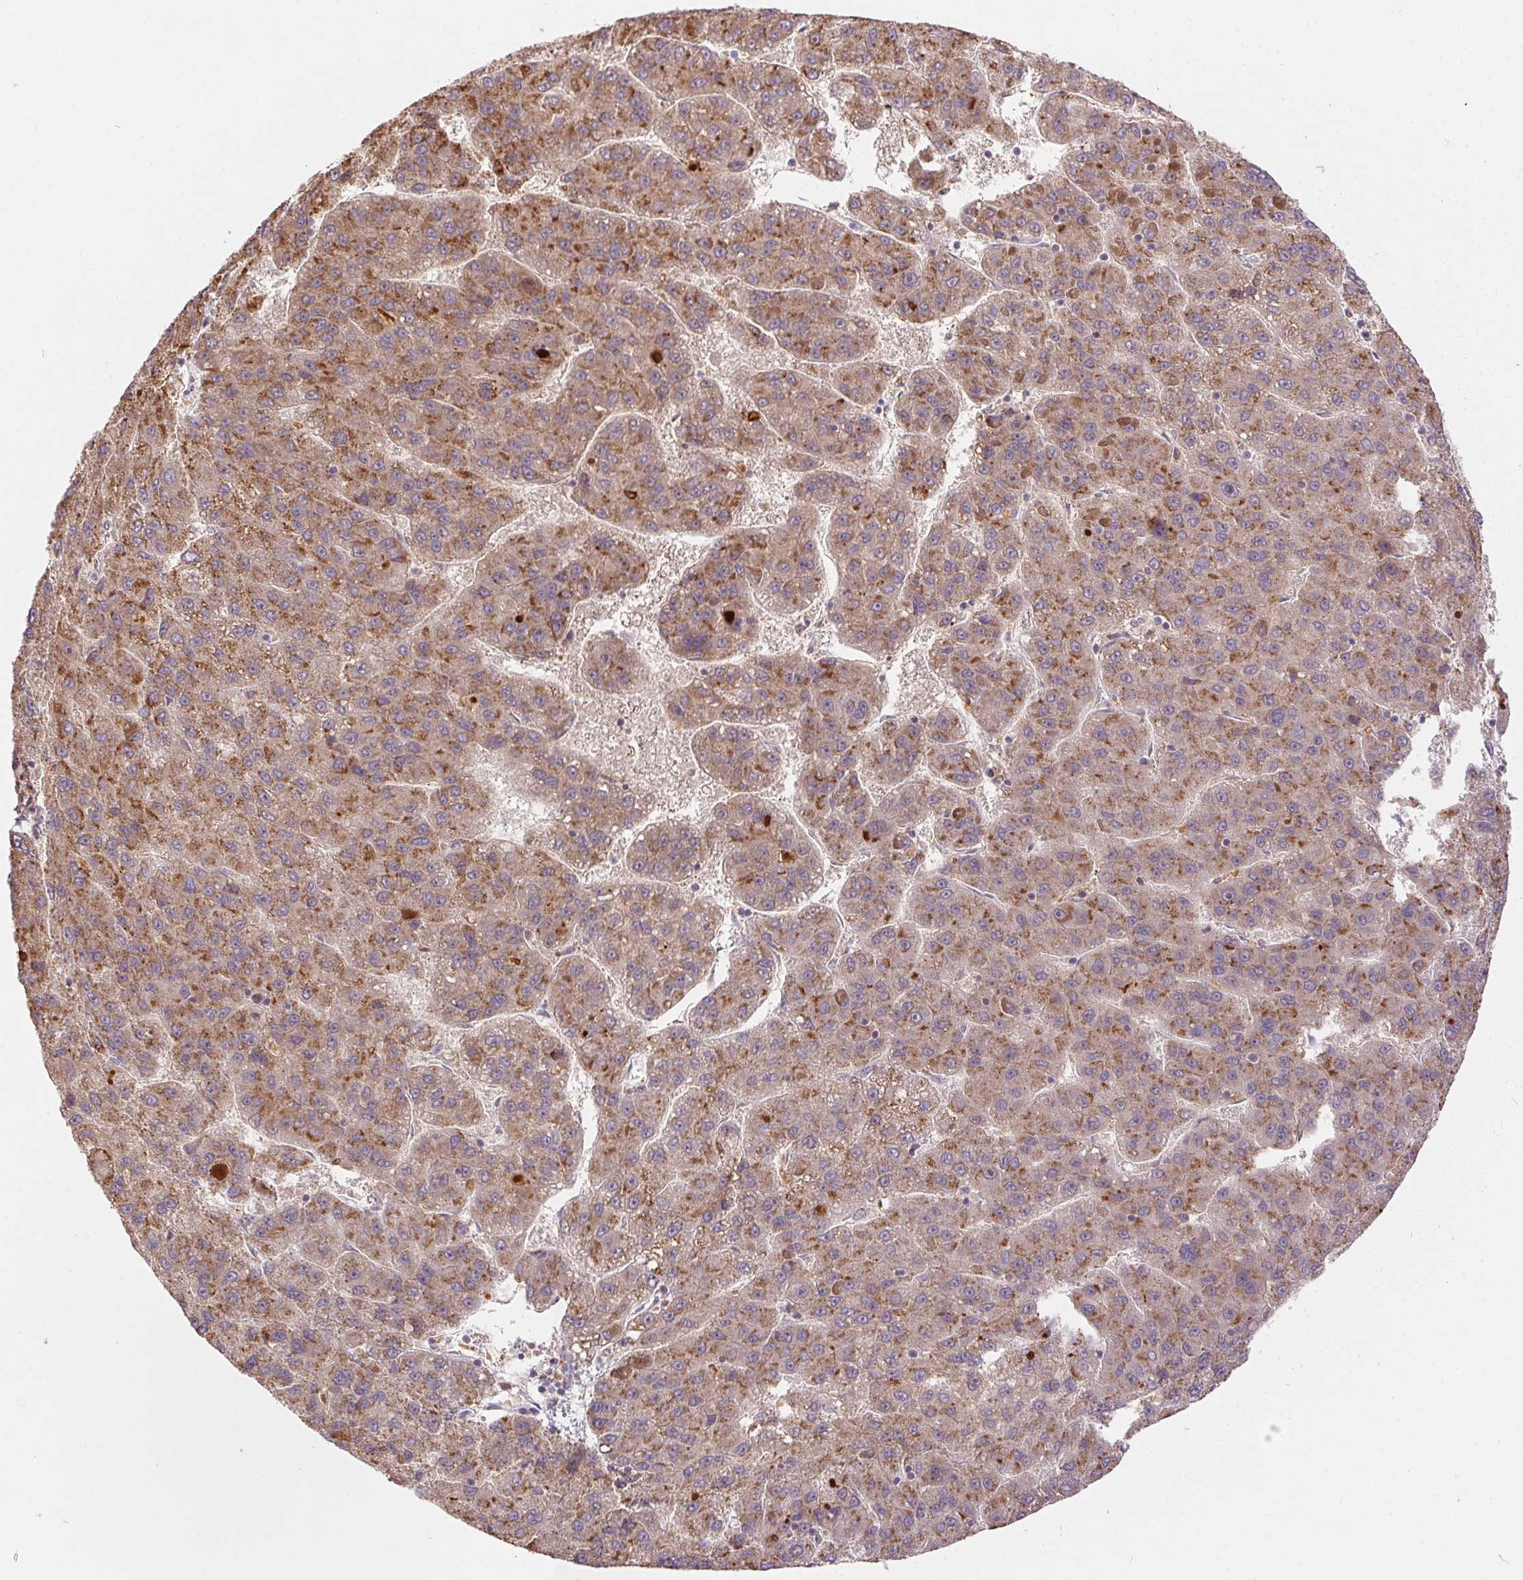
{"staining": {"intensity": "moderate", "quantity": ">75%", "location": "cytoplasmic/membranous"}, "tissue": "liver cancer", "cell_type": "Tumor cells", "image_type": "cancer", "snomed": [{"axis": "morphology", "description": "Carcinoma, Hepatocellular, NOS"}, {"axis": "topography", "description": "Liver"}], "caption": "Protein expression analysis of human liver cancer reveals moderate cytoplasmic/membranous staining in about >75% of tumor cells.", "gene": "NUDT16", "patient": {"sex": "female", "age": 82}}